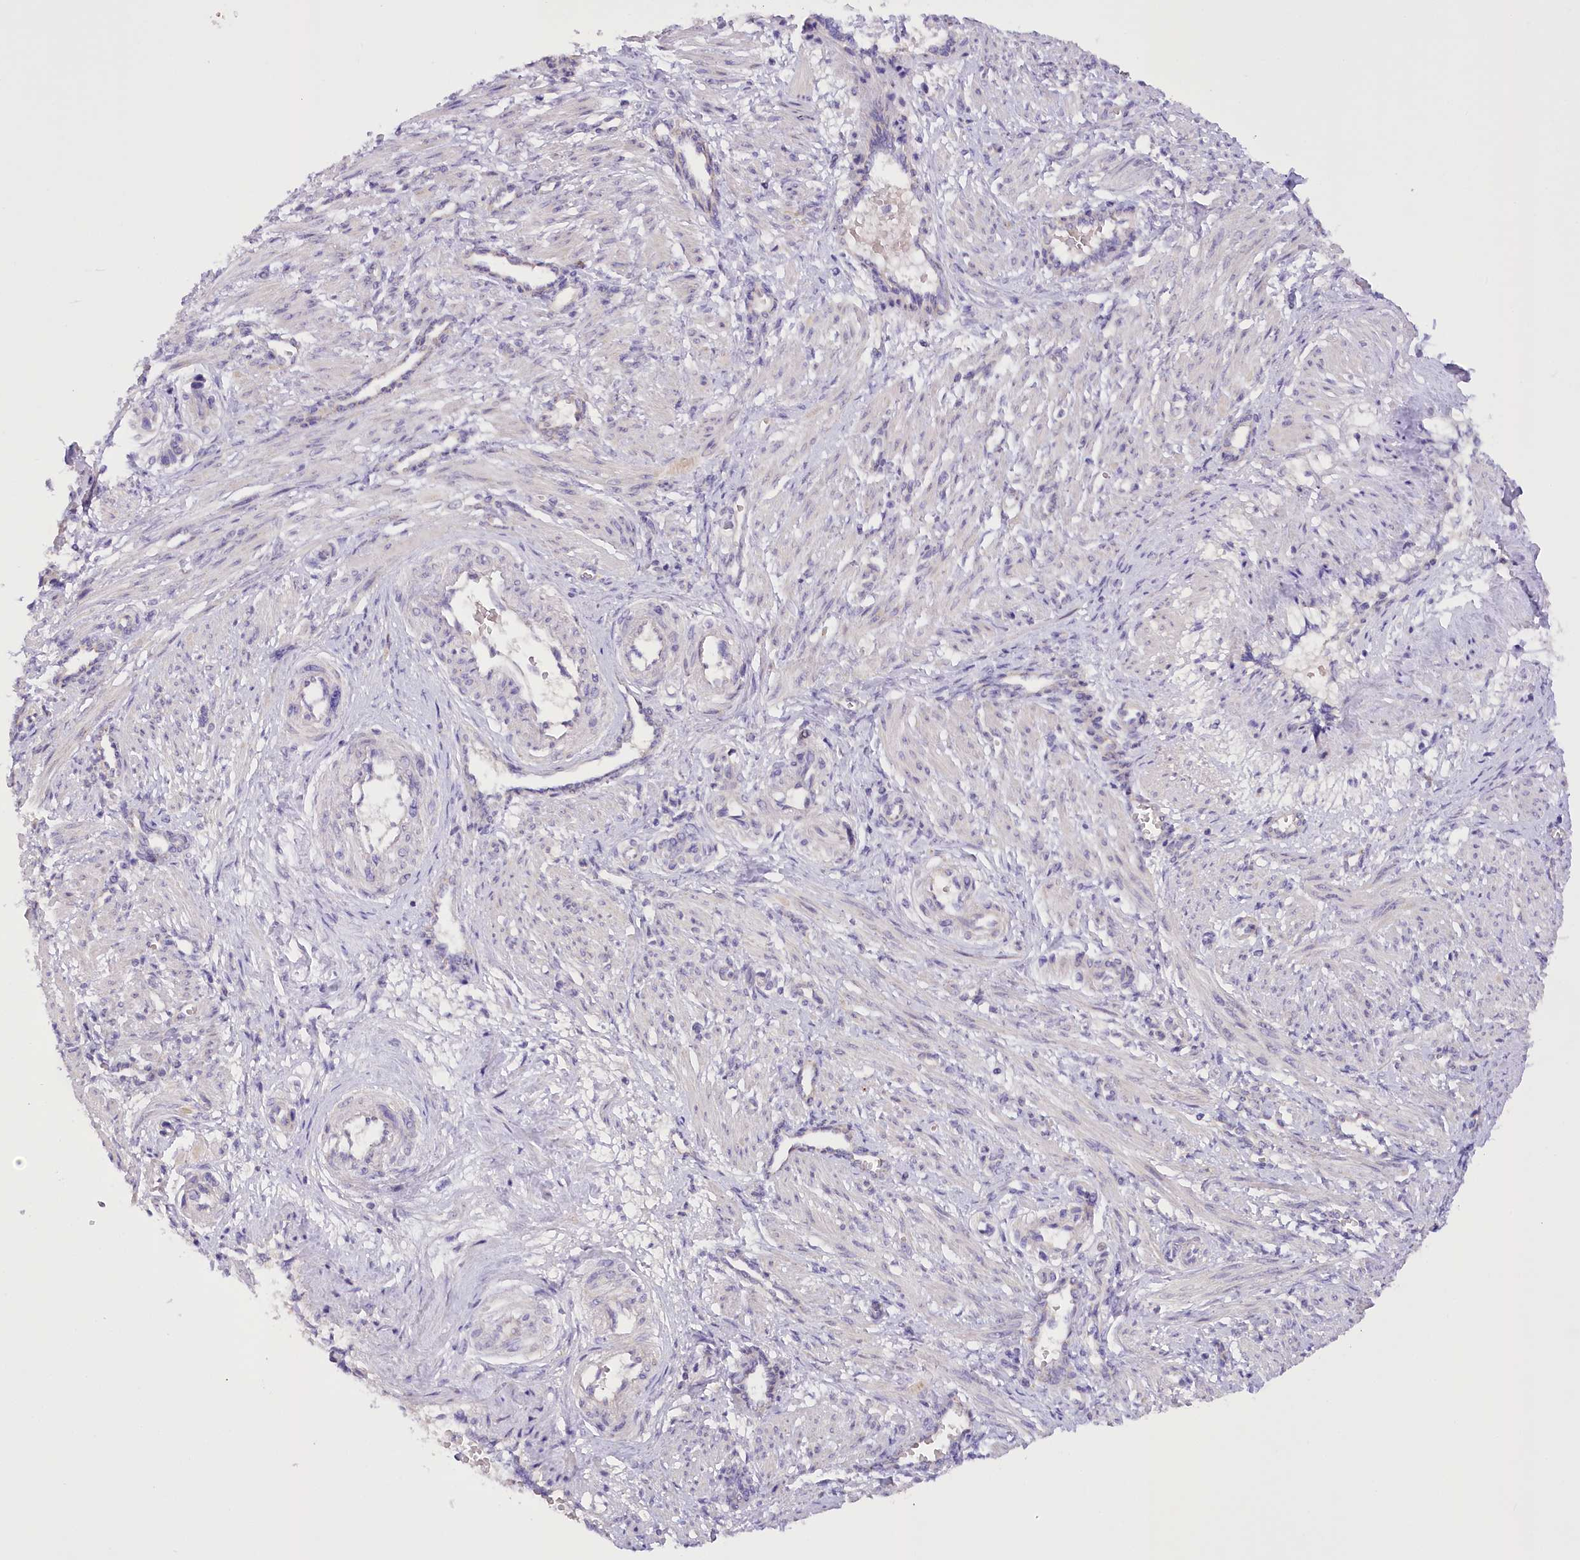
{"staining": {"intensity": "negative", "quantity": "none", "location": "none"}, "tissue": "smooth muscle", "cell_type": "Smooth muscle cells", "image_type": "normal", "snomed": [{"axis": "morphology", "description": "Normal tissue, NOS"}, {"axis": "topography", "description": "Endometrium"}], "caption": "This is a micrograph of immunohistochemistry staining of unremarkable smooth muscle, which shows no expression in smooth muscle cells. Brightfield microscopy of immunohistochemistry (IHC) stained with DAB (brown) and hematoxylin (blue), captured at high magnification.", "gene": "DCUN1D1", "patient": {"sex": "female", "age": 33}}